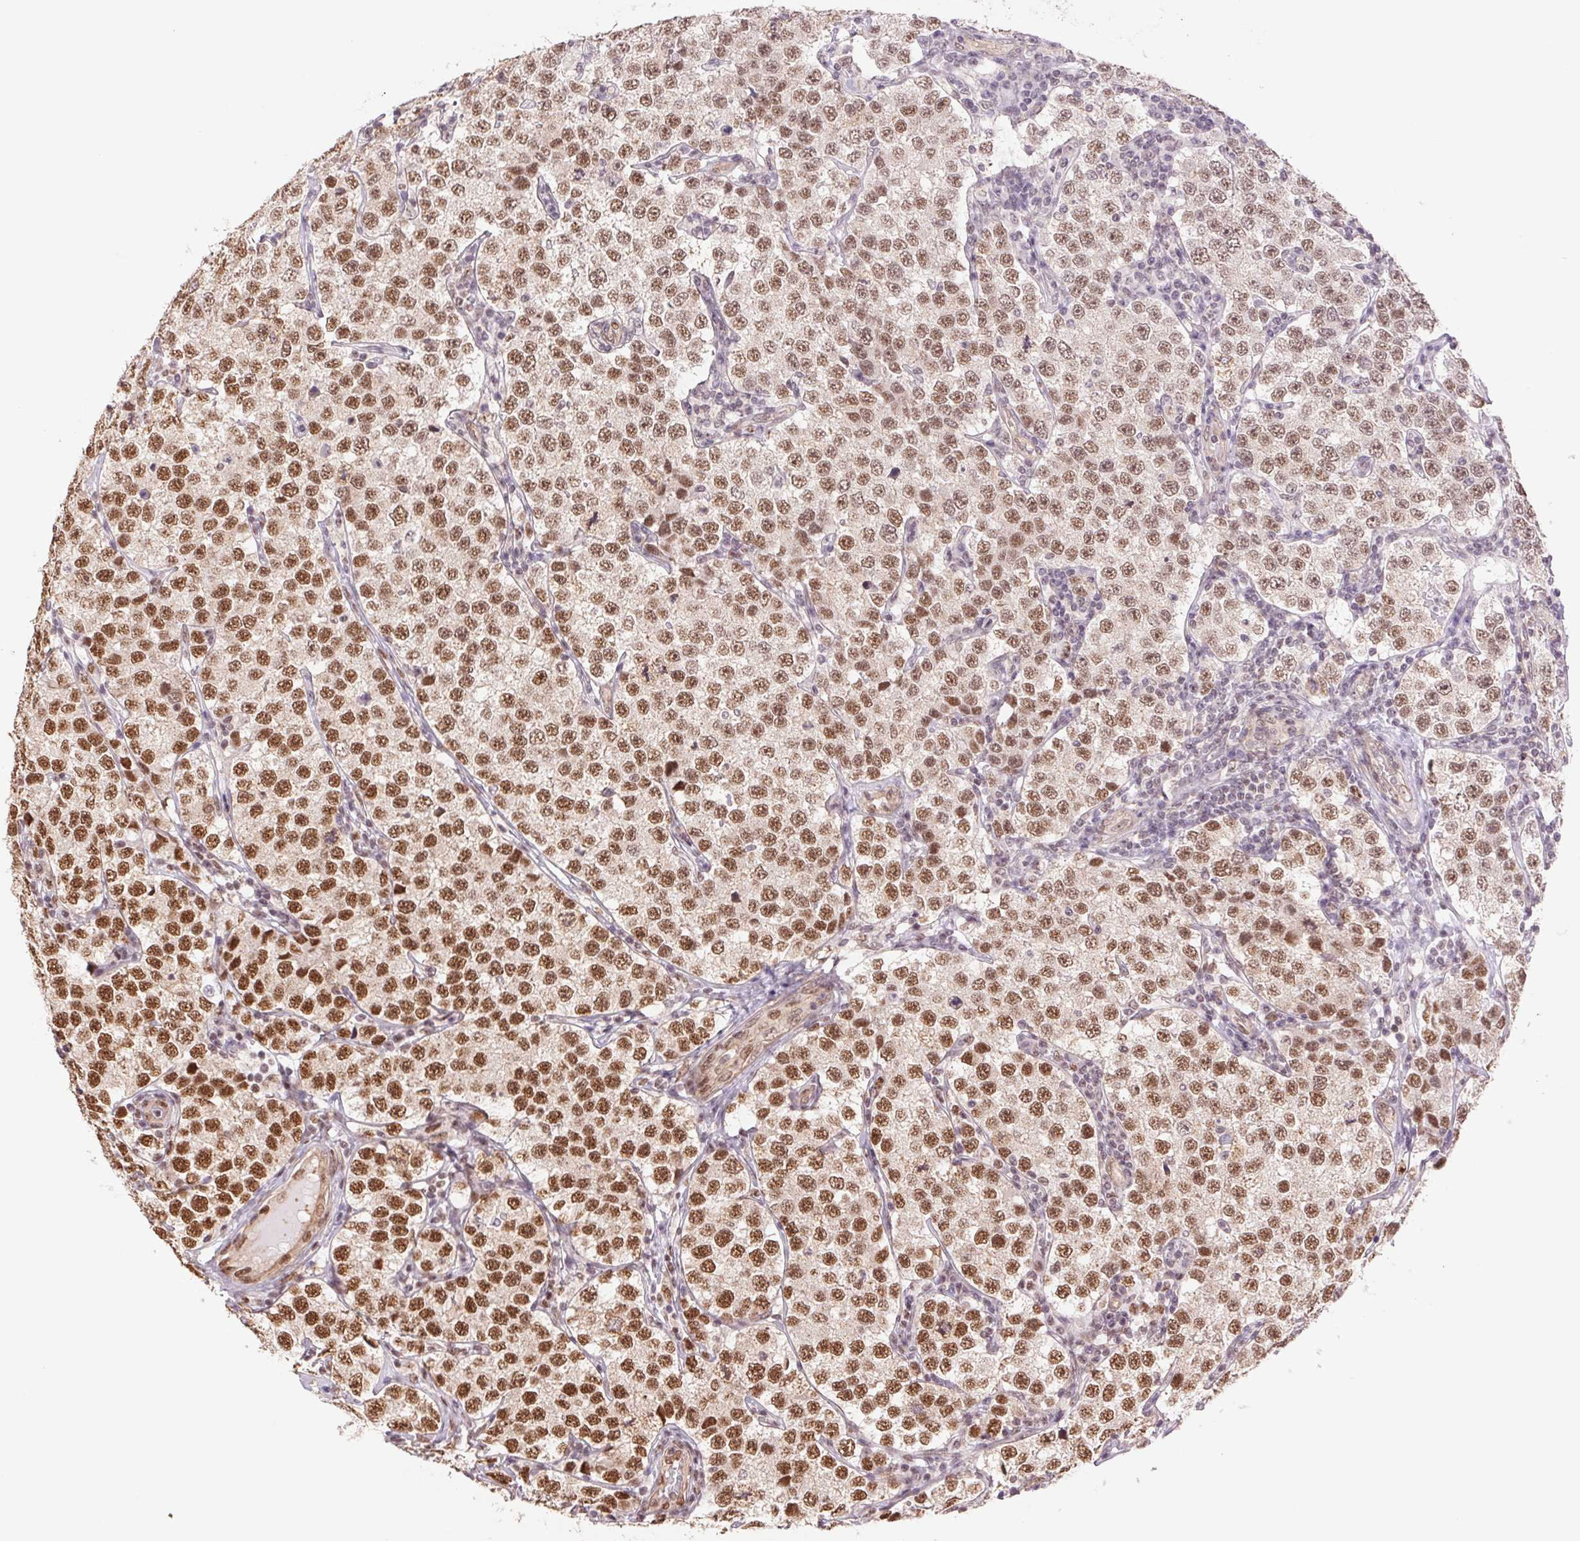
{"staining": {"intensity": "strong", "quantity": ">75%", "location": "nuclear"}, "tissue": "testis cancer", "cell_type": "Tumor cells", "image_type": "cancer", "snomed": [{"axis": "morphology", "description": "Seminoma, NOS"}, {"axis": "topography", "description": "Testis"}], "caption": "IHC image of human seminoma (testis) stained for a protein (brown), which exhibits high levels of strong nuclear expression in approximately >75% of tumor cells.", "gene": "CWC25", "patient": {"sex": "male", "age": 34}}